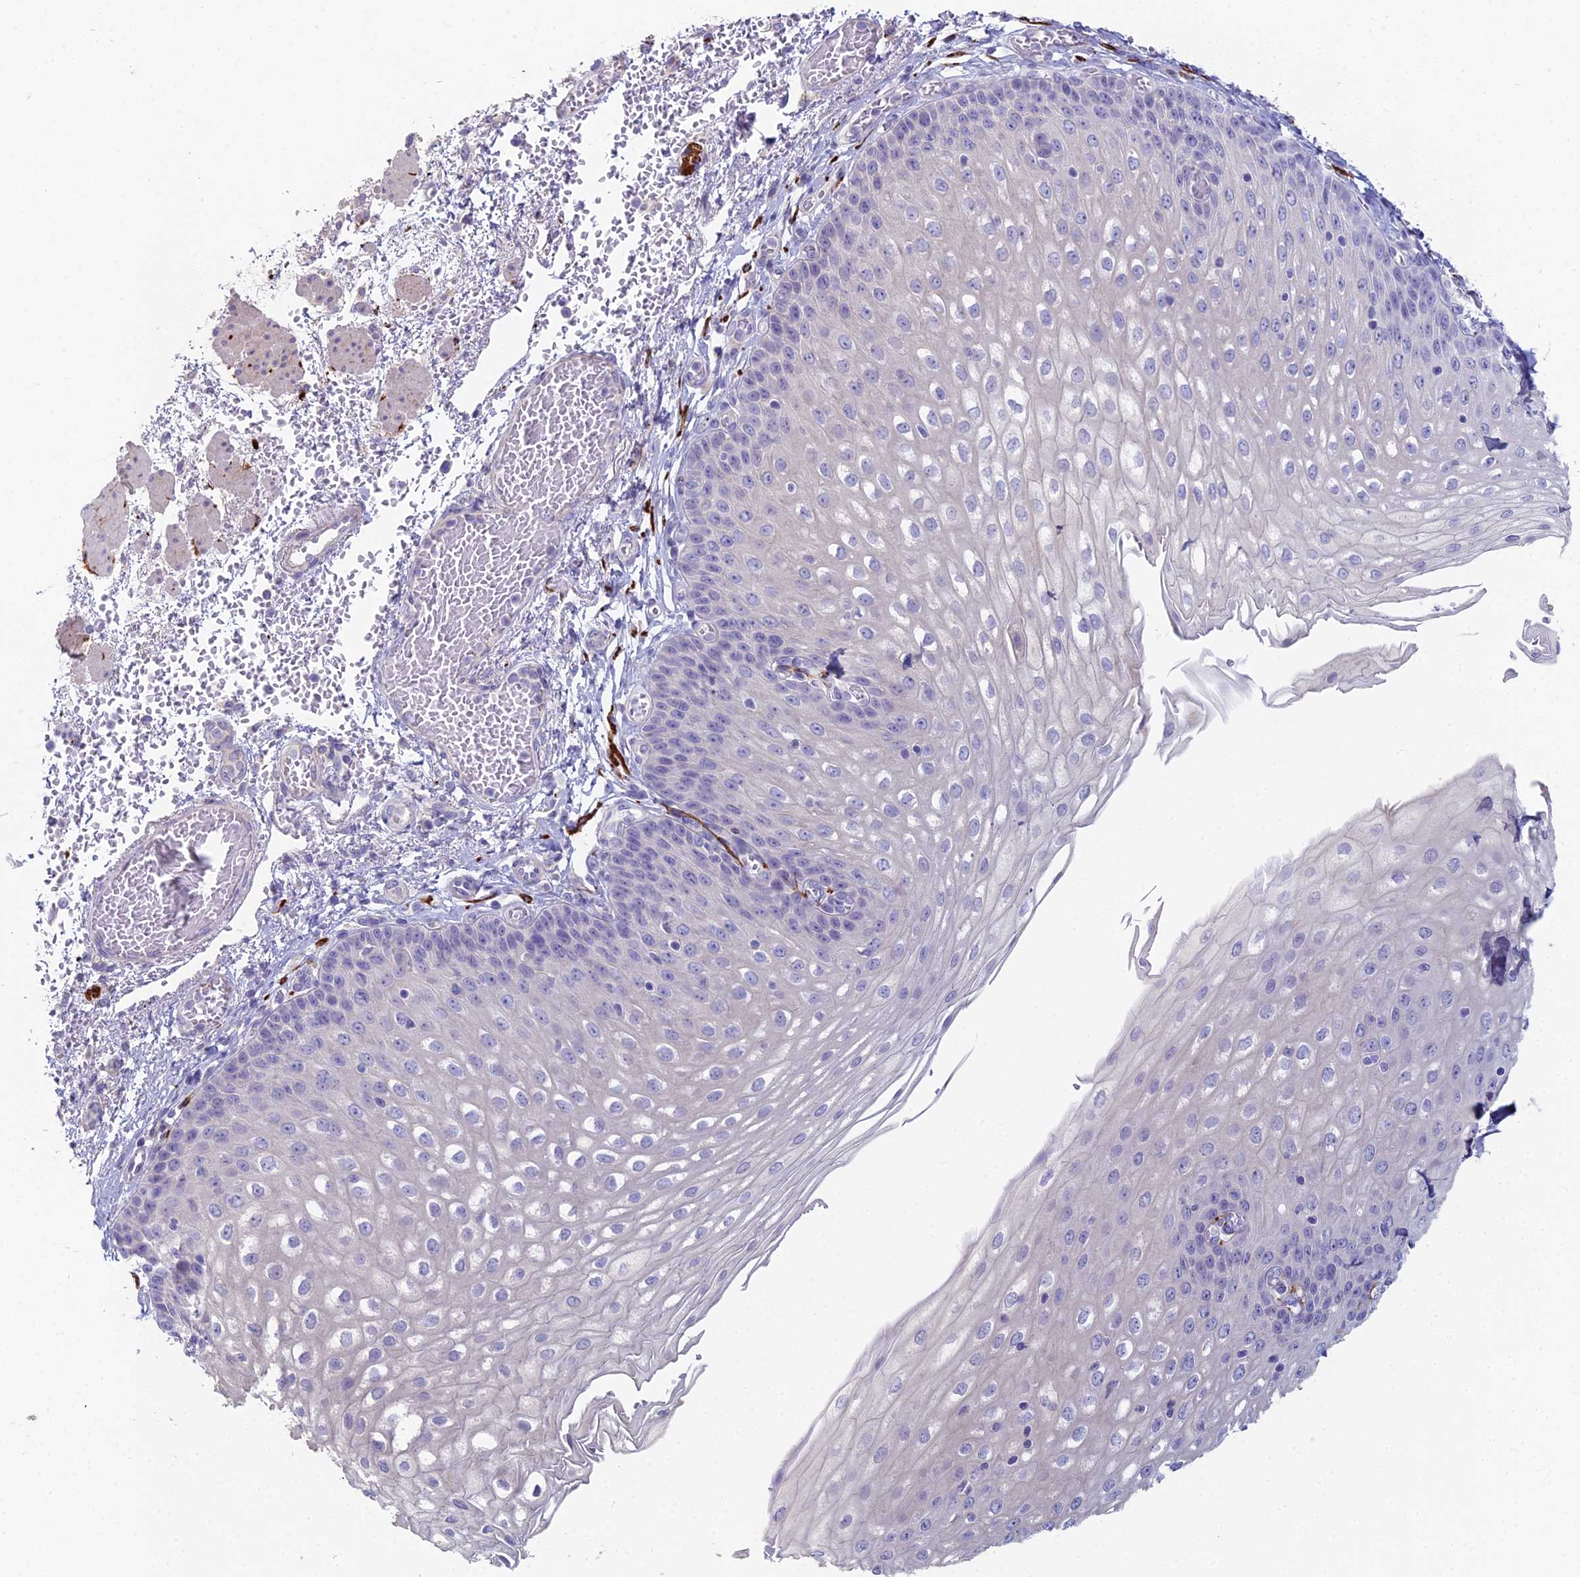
{"staining": {"intensity": "negative", "quantity": "none", "location": "none"}, "tissue": "esophagus", "cell_type": "Squamous epithelial cells", "image_type": "normal", "snomed": [{"axis": "morphology", "description": "Normal tissue, NOS"}, {"axis": "topography", "description": "Esophagus"}], "caption": "Photomicrograph shows no protein staining in squamous epithelial cells of normal esophagus.", "gene": "NCAM1", "patient": {"sex": "male", "age": 81}}